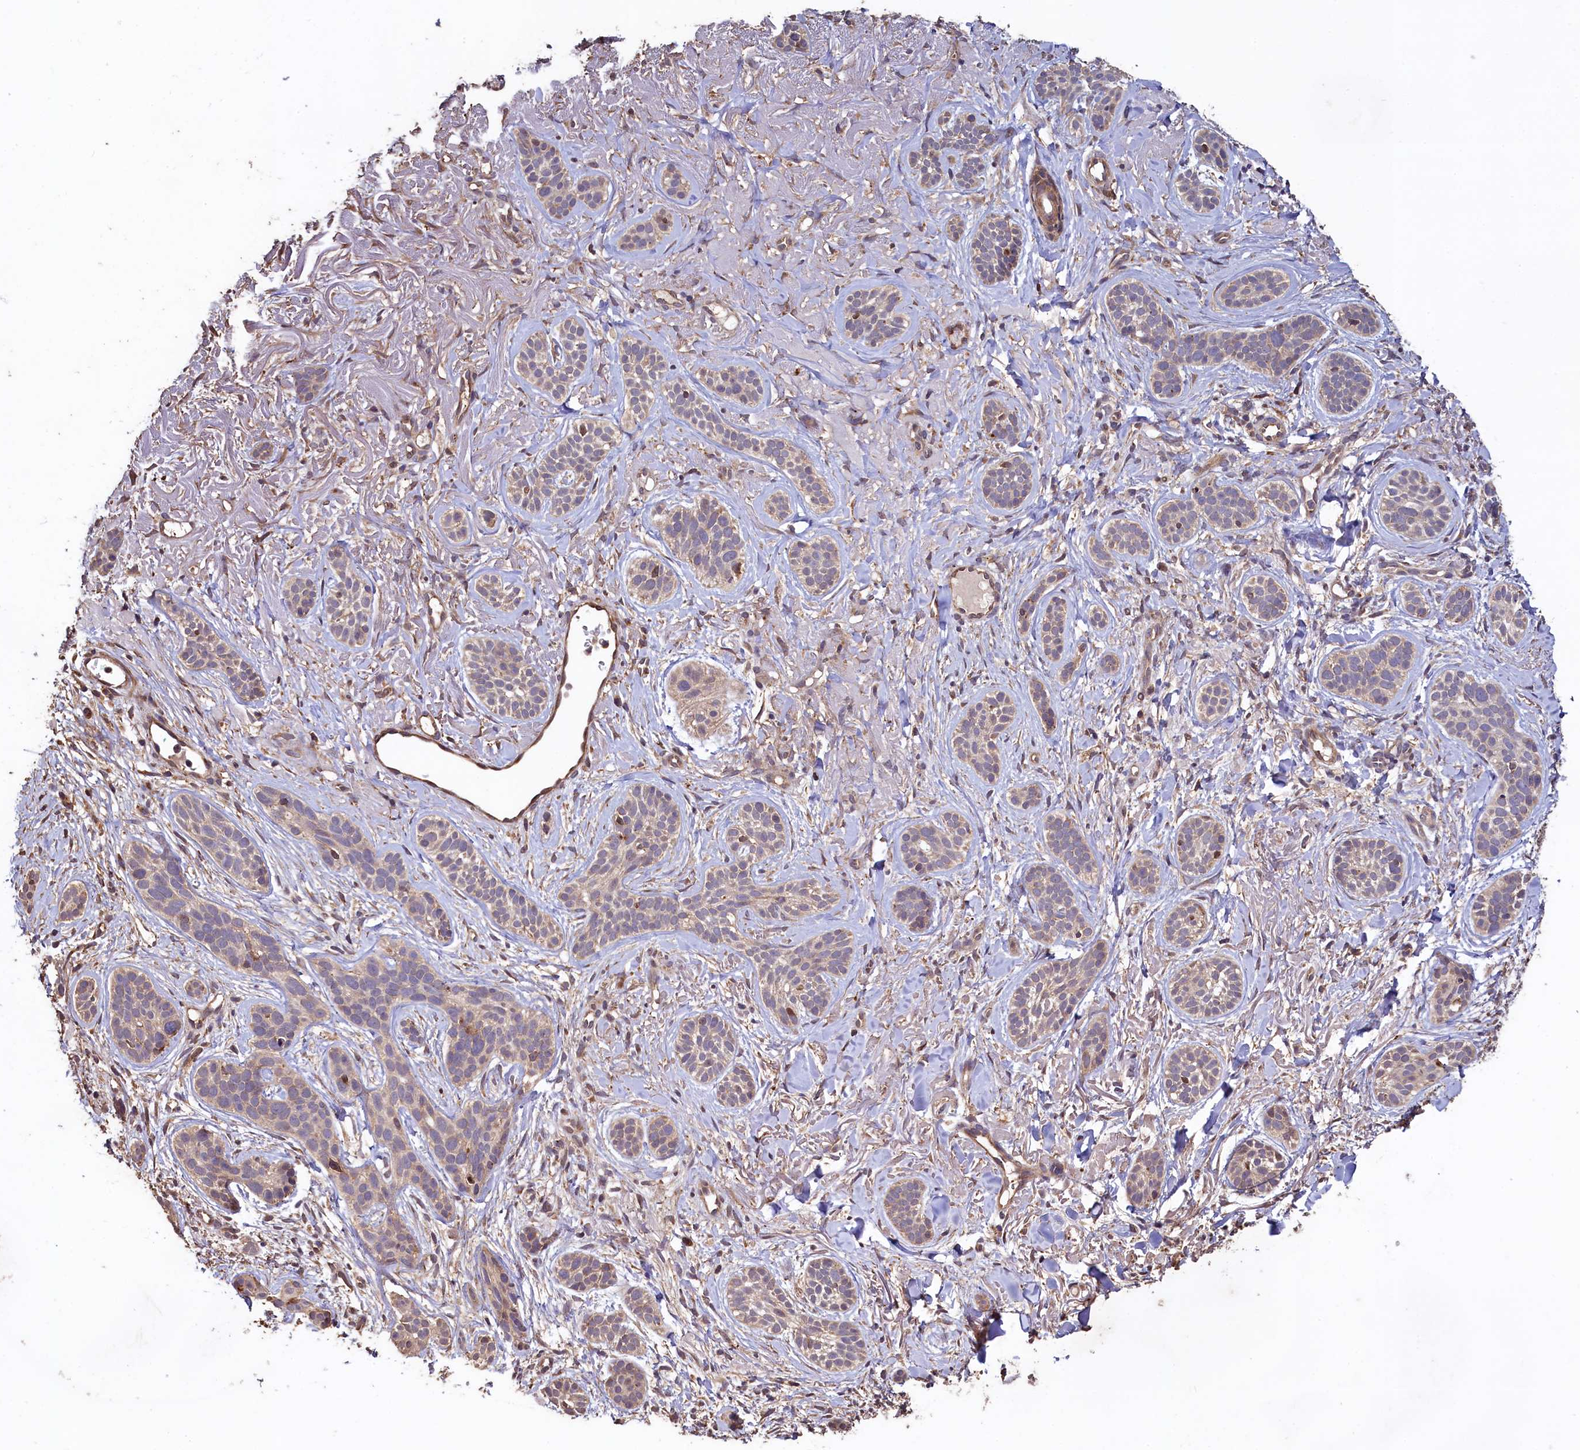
{"staining": {"intensity": "weak", "quantity": "25%-75%", "location": "cytoplasmic/membranous"}, "tissue": "skin cancer", "cell_type": "Tumor cells", "image_type": "cancer", "snomed": [{"axis": "morphology", "description": "Basal cell carcinoma"}, {"axis": "topography", "description": "Skin"}], "caption": "Brown immunohistochemical staining in human basal cell carcinoma (skin) reveals weak cytoplasmic/membranous expression in approximately 25%-75% of tumor cells. The staining is performed using DAB brown chromogen to label protein expression. The nuclei are counter-stained blue using hematoxylin.", "gene": "TMEM98", "patient": {"sex": "male", "age": 71}}